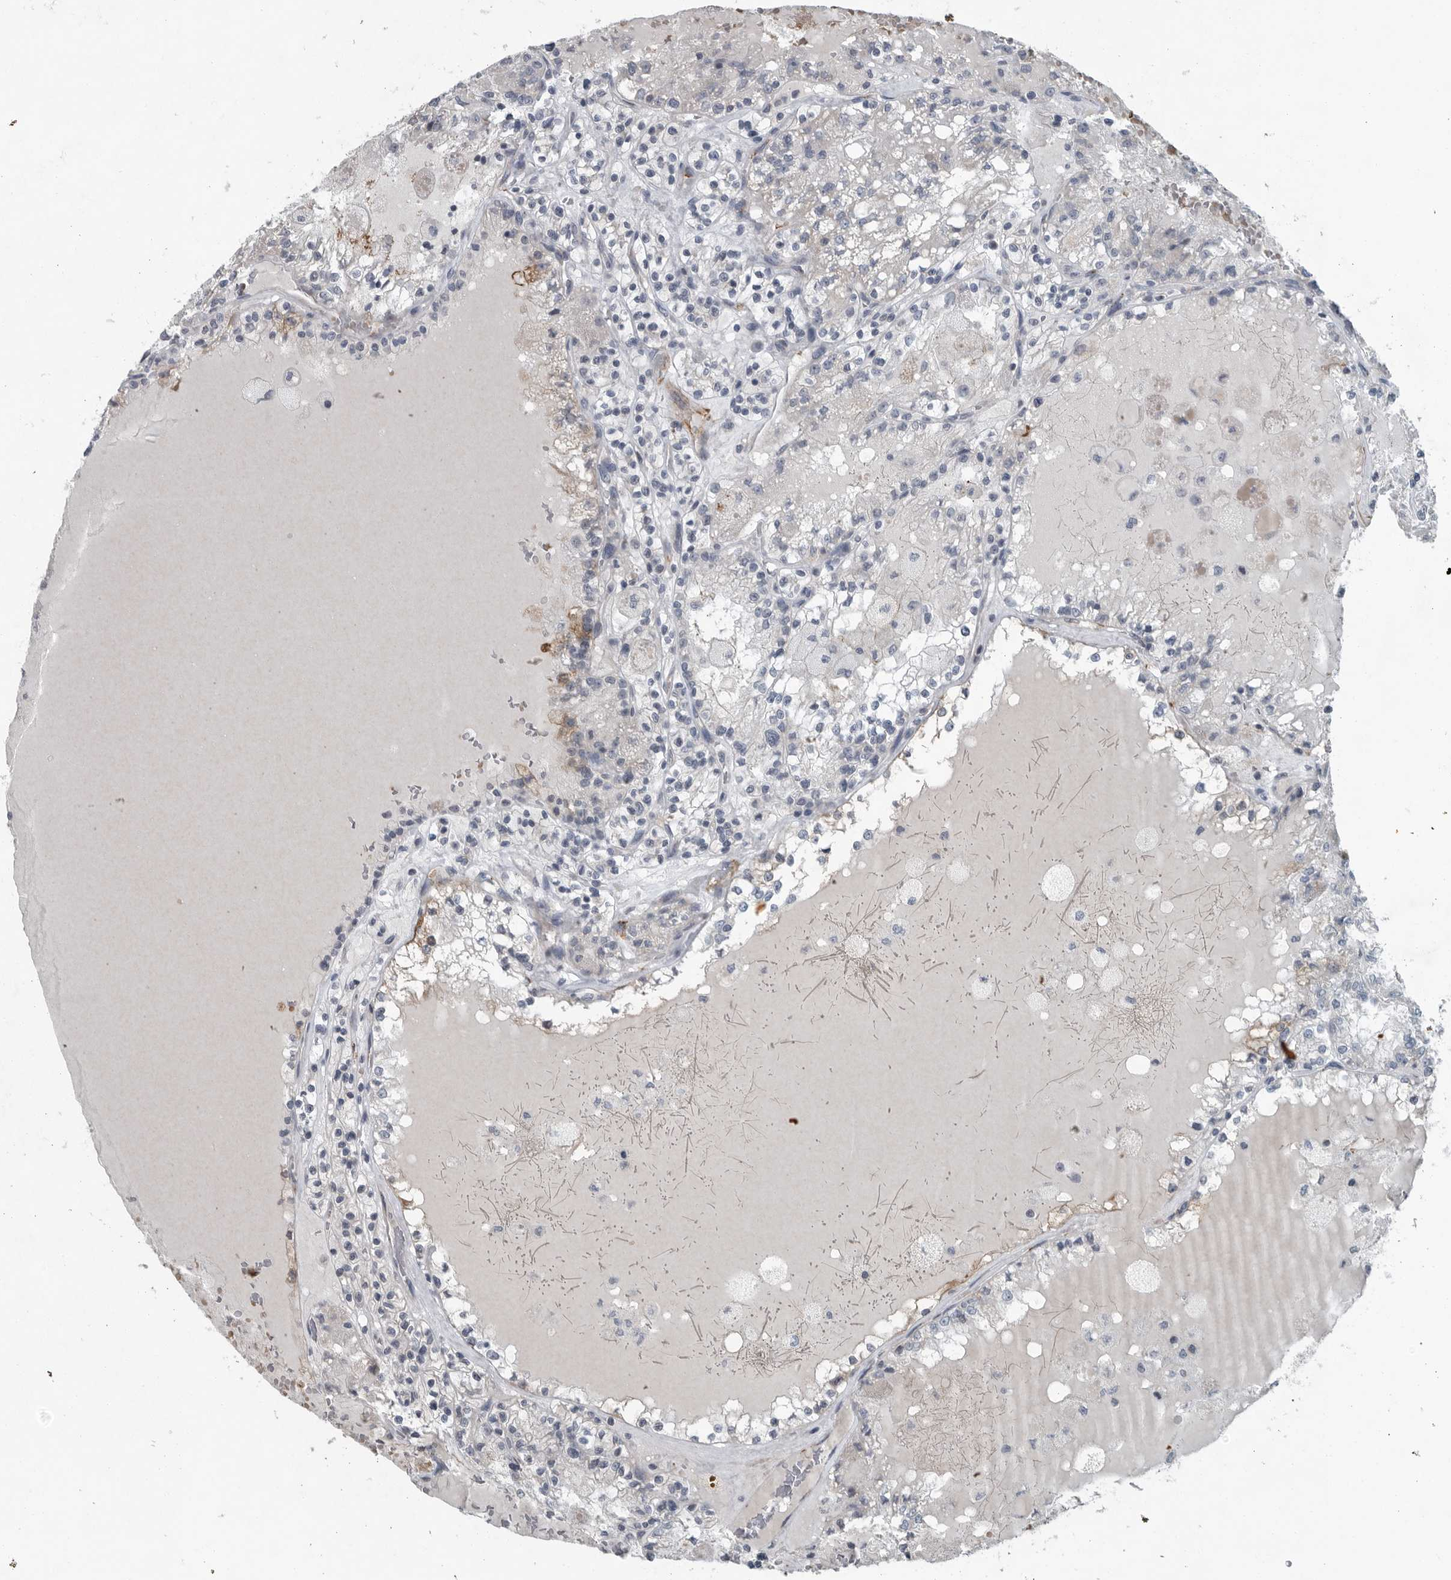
{"staining": {"intensity": "weak", "quantity": "<25%", "location": "cytoplasmic/membranous"}, "tissue": "renal cancer", "cell_type": "Tumor cells", "image_type": "cancer", "snomed": [{"axis": "morphology", "description": "Adenocarcinoma, NOS"}, {"axis": "topography", "description": "Kidney"}], "caption": "Immunohistochemistry (IHC) of human renal cancer (adenocarcinoma) displays no staining in tumor cells.", "gene": "MPP3", "patient": {"sex": "female", "age": 56}}